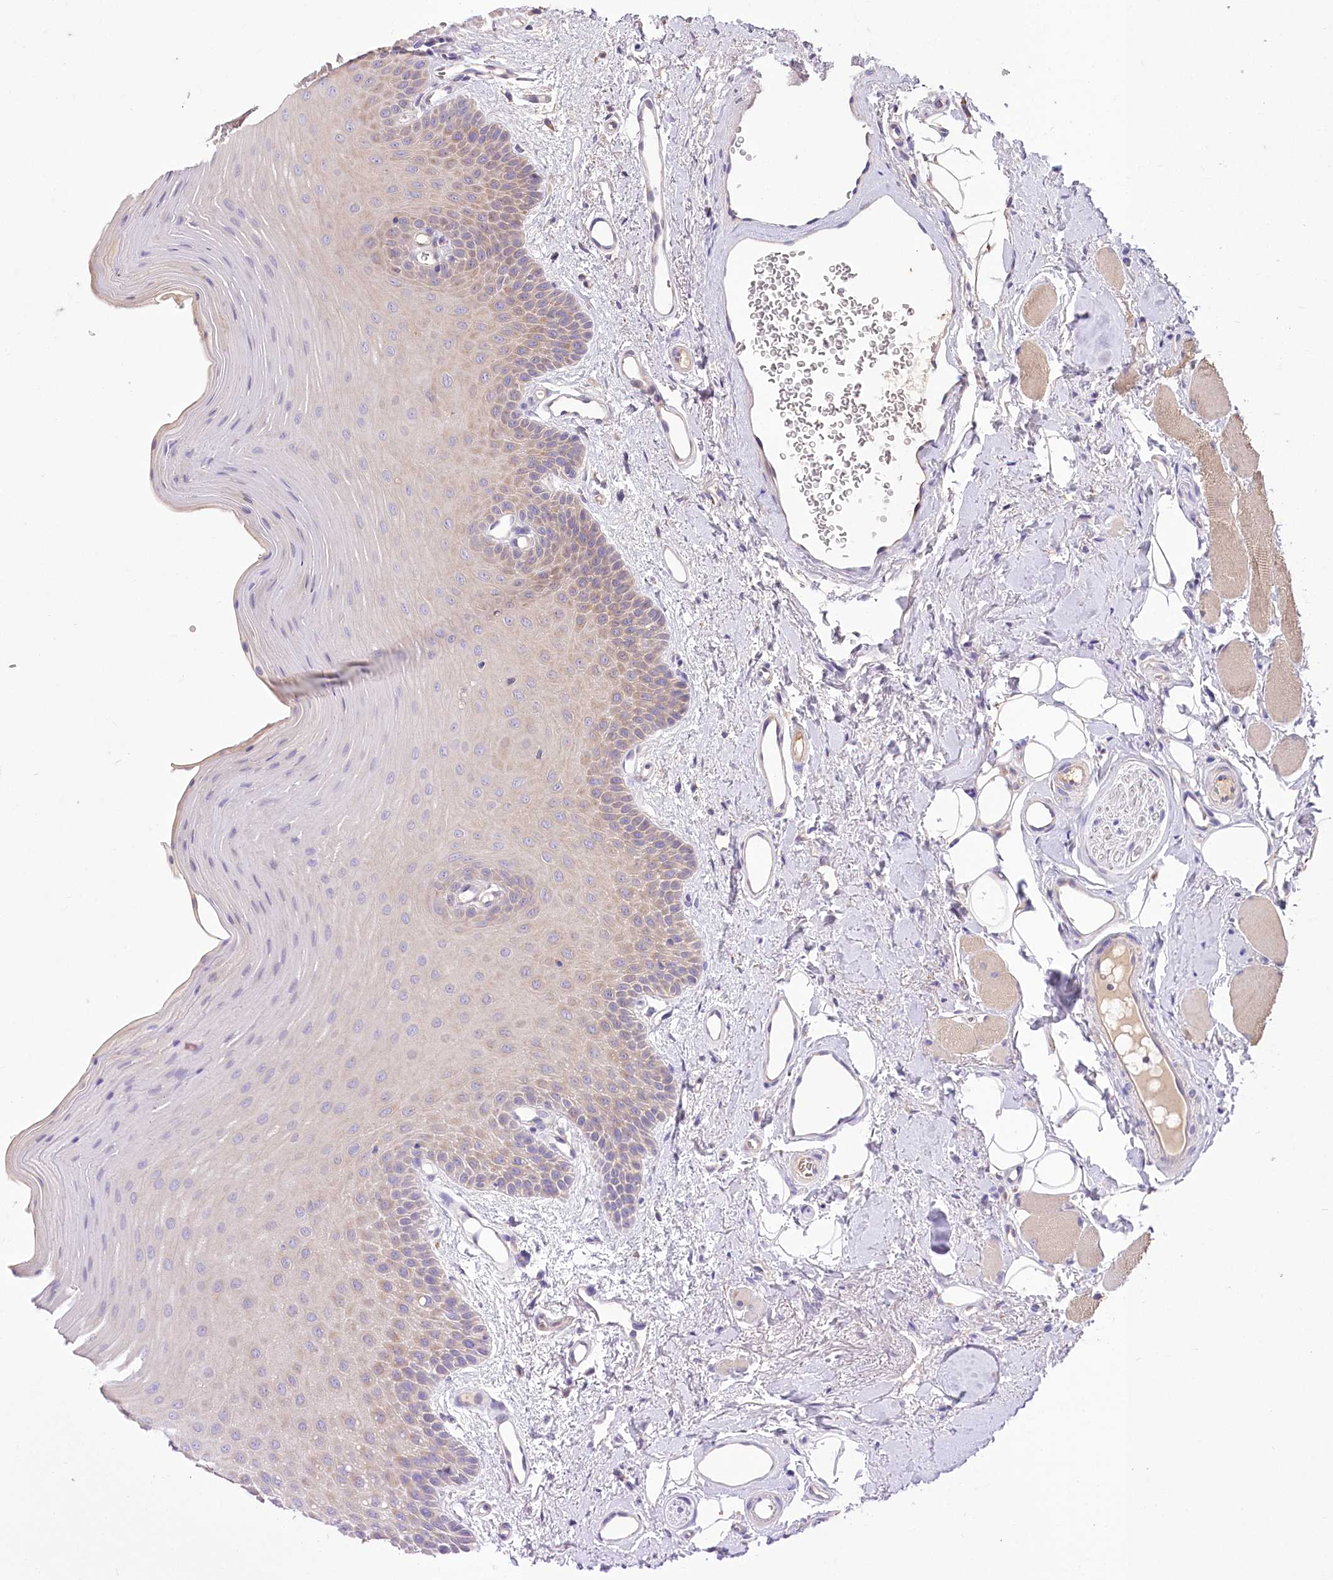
{"staining": {"intensity": "moderate", "quantity": "25%-75%", "location": "cytoplasmic/membranous"}, "tissue": "oral mucosa", "cell_type": "Squamous epithelial cells", "image_type": "normal", "snomed": [{"axis": "morphology", "description": "Normal tissue, NOS"}, {"axis": "topography", "description": "Oral tissue"}], "caption": "Squamous epithelial cells demonstrate moderate cytoplasmic/membranous positivity in approximately 25%-75% of cells in unremarkable oral mucosa.", "gene": "PBLD", "patient": {"sex": "male", "age": 68}}